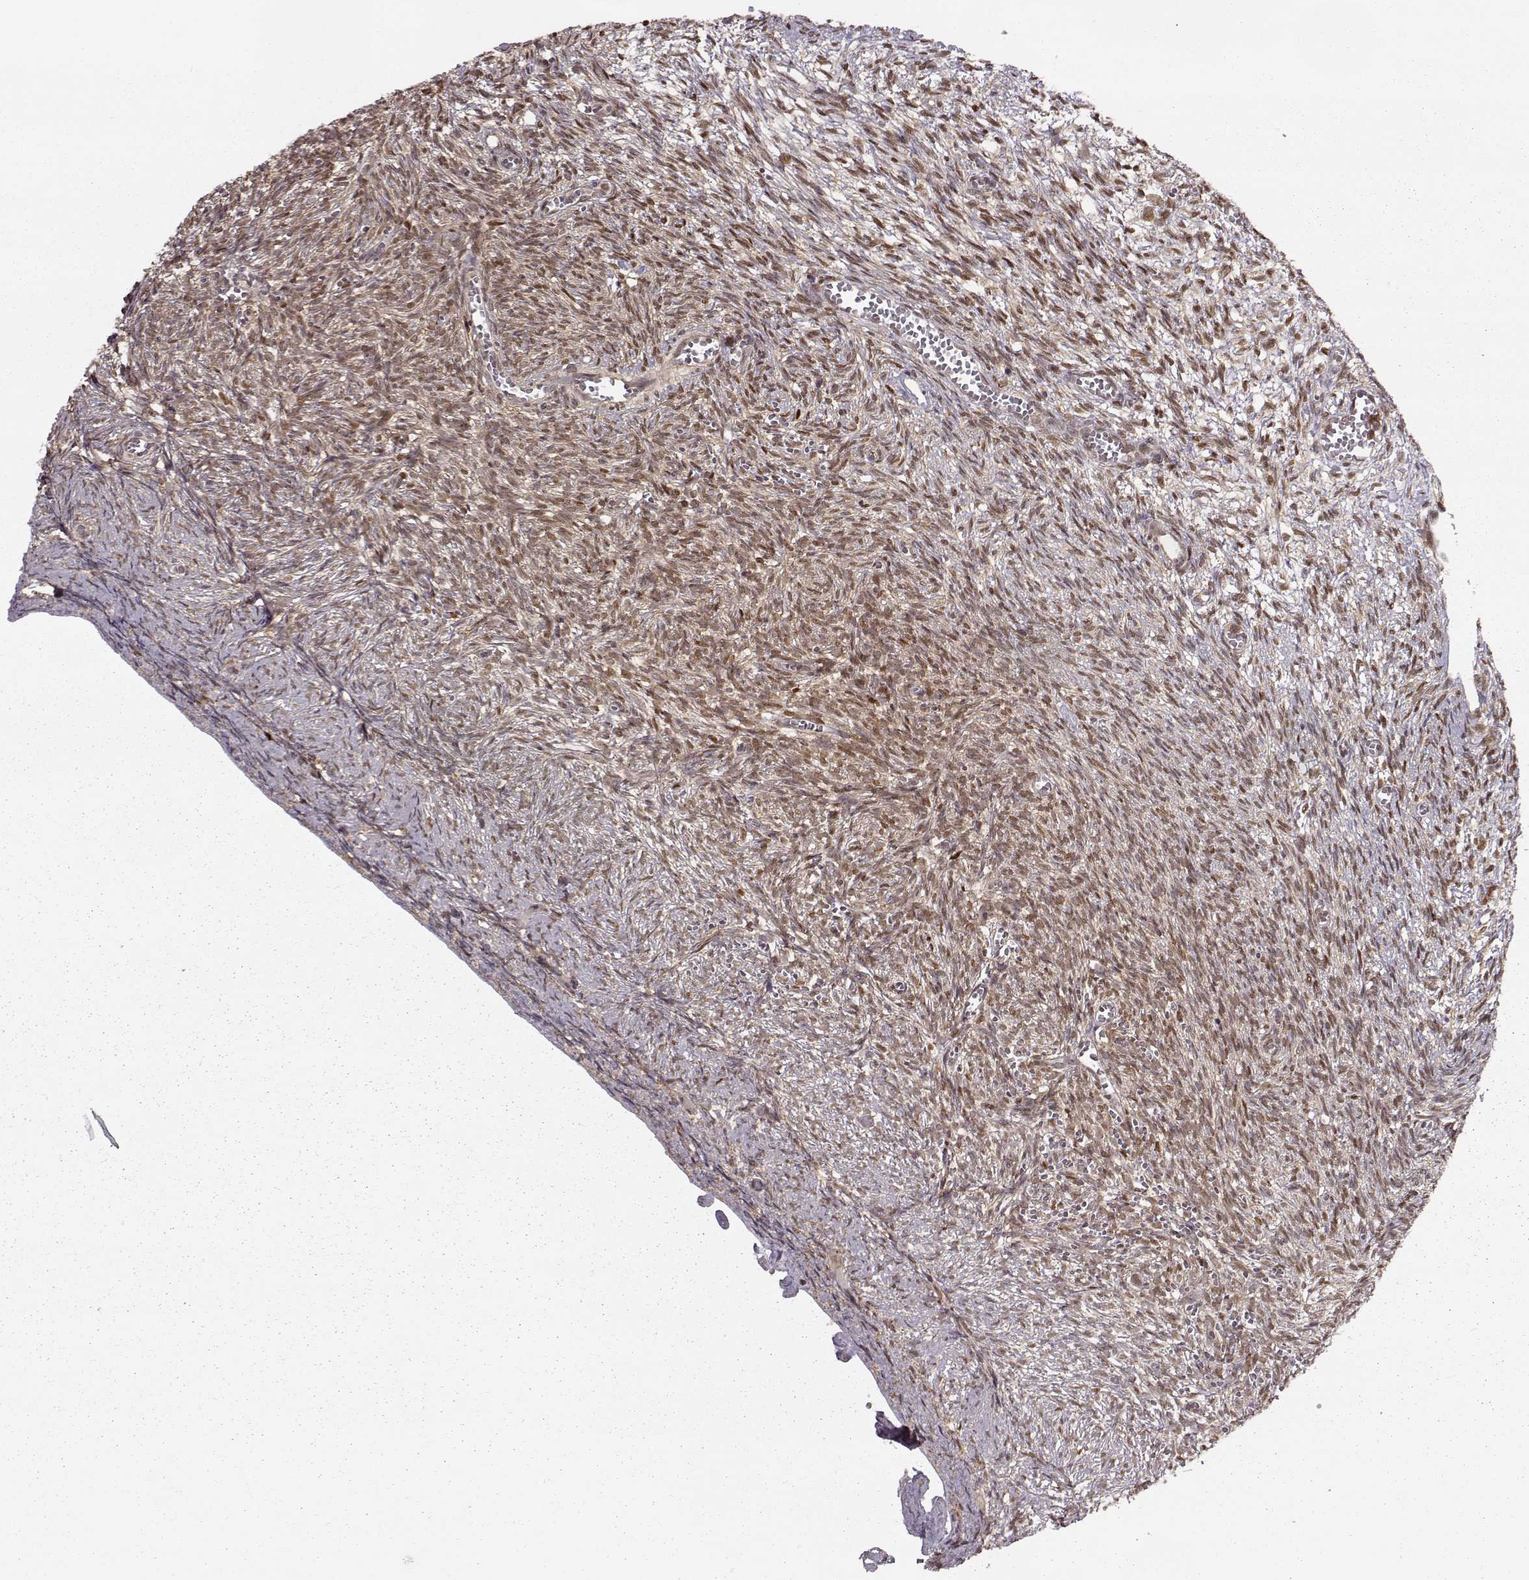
{"staining": {"intensity": "negative", "quantity": "none", "location": "none"}, "tissue": "ovary", "cell_type": "Follicle cells", "image_type": "normal", "snomed": [{"axis": "morphology", "description": "Normal tissue, NOS"}, {"axis": "topography", "description": "Ovary"}], "caption": "An immunohistochemistry (IHC) photomicrograph of benign ovary is shown. There is no staining in follicle cells of ovary. (DAB IHC, high magnification).", "gene": "MFSD1", "patient": {"sex": "female", "age": 43}}